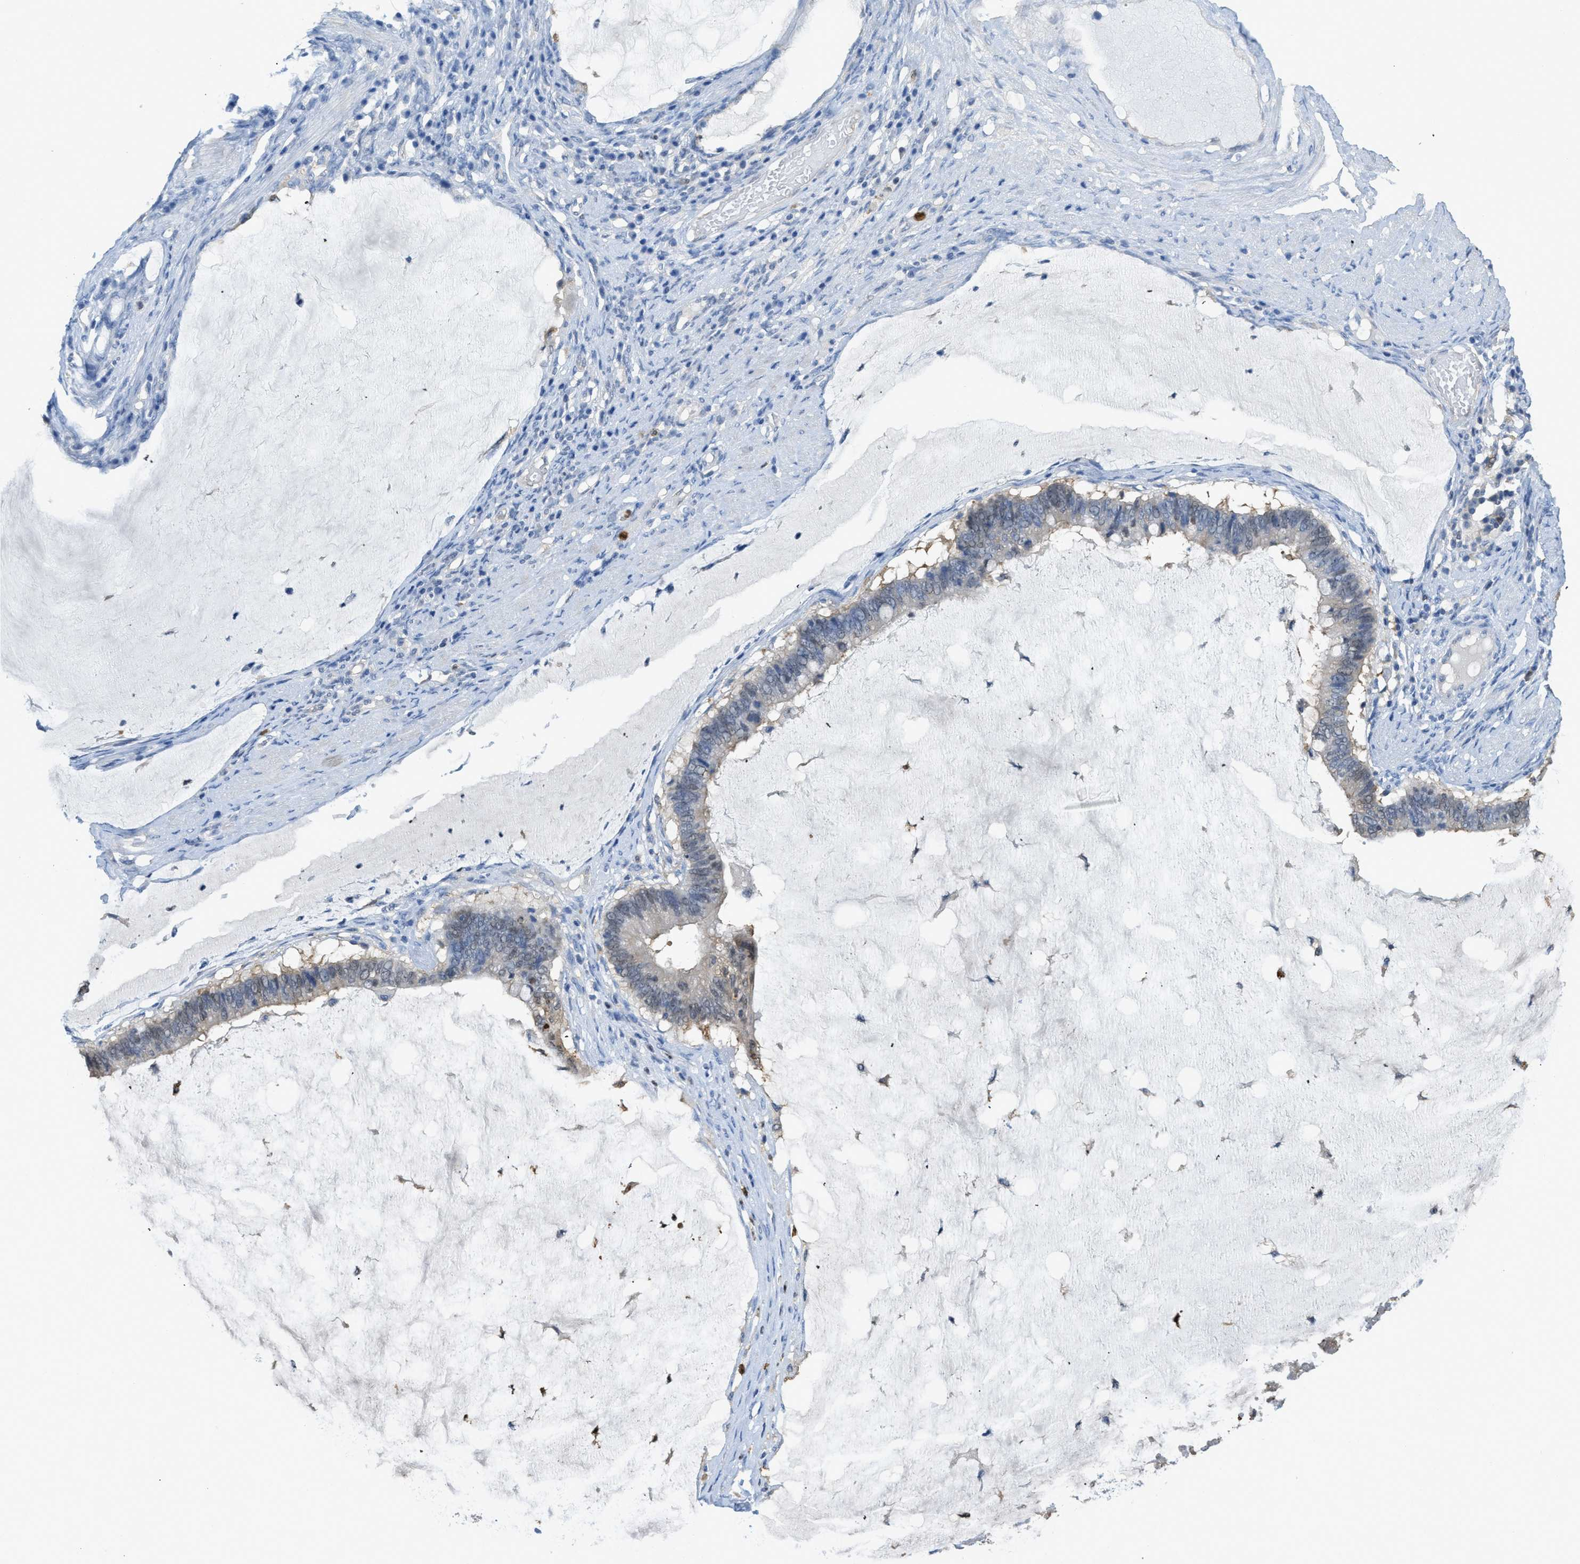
{"staining": {"intensity": "weak", "quantity": "25%-75%", "location": "cytoplasmic/membranous,nuclear"}, "tissue": "ovarian cancer", "cell_type": "Tumor cells", "image_type": "cancer", "snomed": [{"axis": "morphology", "description": "Cystadenocarcinoma, mucinous, NOS"}, {"axis": "topography", "description": "Ovary"}], "caption": "A photomicrograph showing weak cytoplasmic/membranous and nuclear expression in approximately 25%-75% of tumor cells in mucinous cystadenocarcinoma (ovarian), as visualized by brown immunohistochemical staining.", "gene": "SERPINB1", "patient": {"sex": "female", "age": 61}}